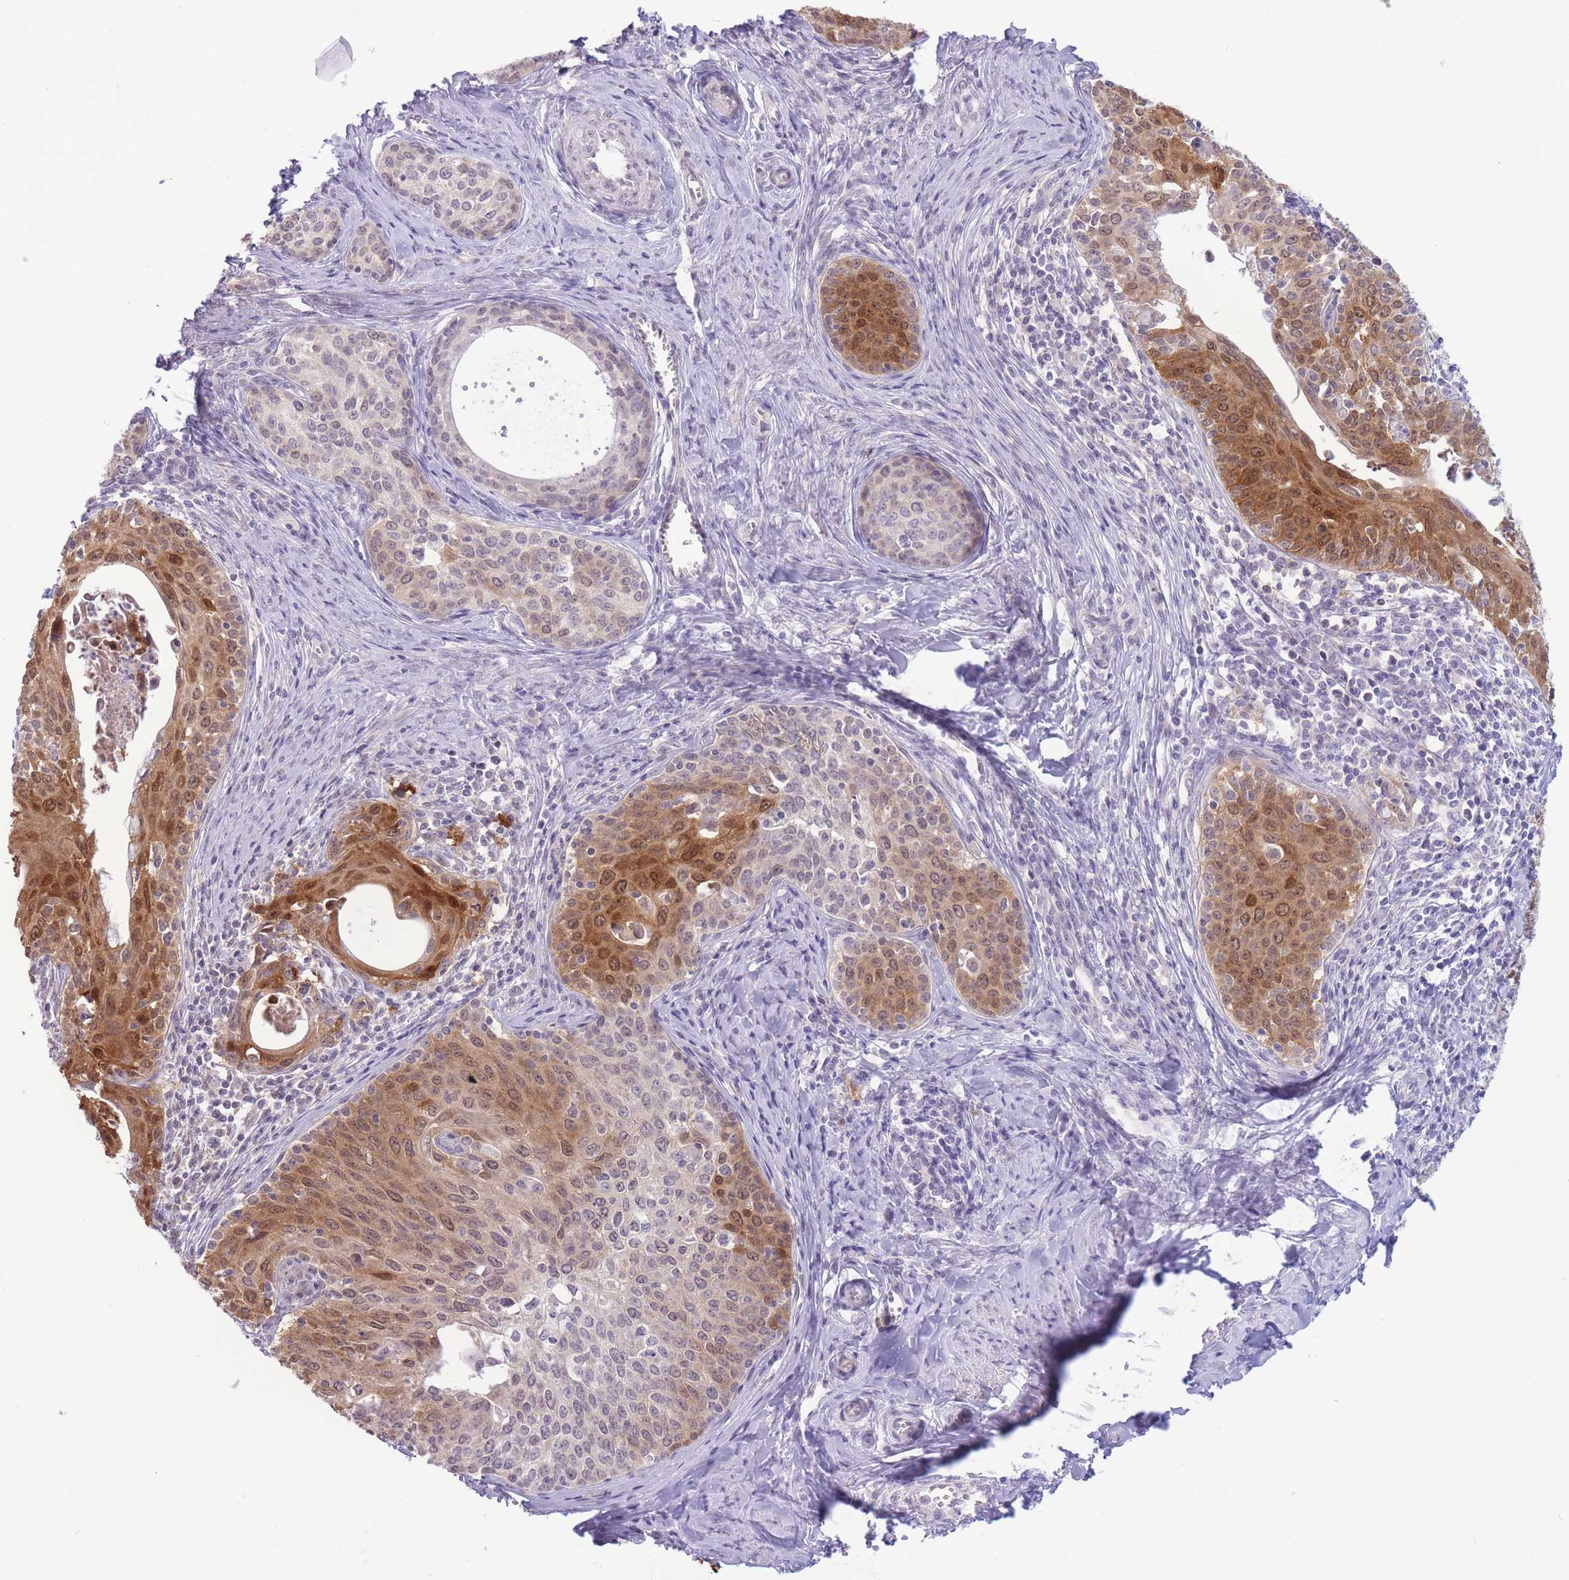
{"staining": {"intensity": "moderate", "quantity": "25%-75%", "location": "cytoplasmic/membranous,nuclear"}, "tissue": "cervical cancer", "cell_type": "Tumor cells", "image_type": "cancer", "snomed": [{"axis": "morphology", "description": "Squamous cell carcinoma, NOS"}, {"axis": "morphology", "description": "Adenocarcinoma, NOS"}, {"axis": "topography", "description": "Cervix"}], "caption": "Immunohistochemical staining of human squamous cell carcinoma (cervical) demonstrates medium levels of moderate cytoplasmic/membranous and nuclear staining in about 25%-75% of tumor cells. (DAB IHC with brightfield microscopy, high magnification).", "gene": "FBXO46", "patient": {"sex": "female", "age": 52}}